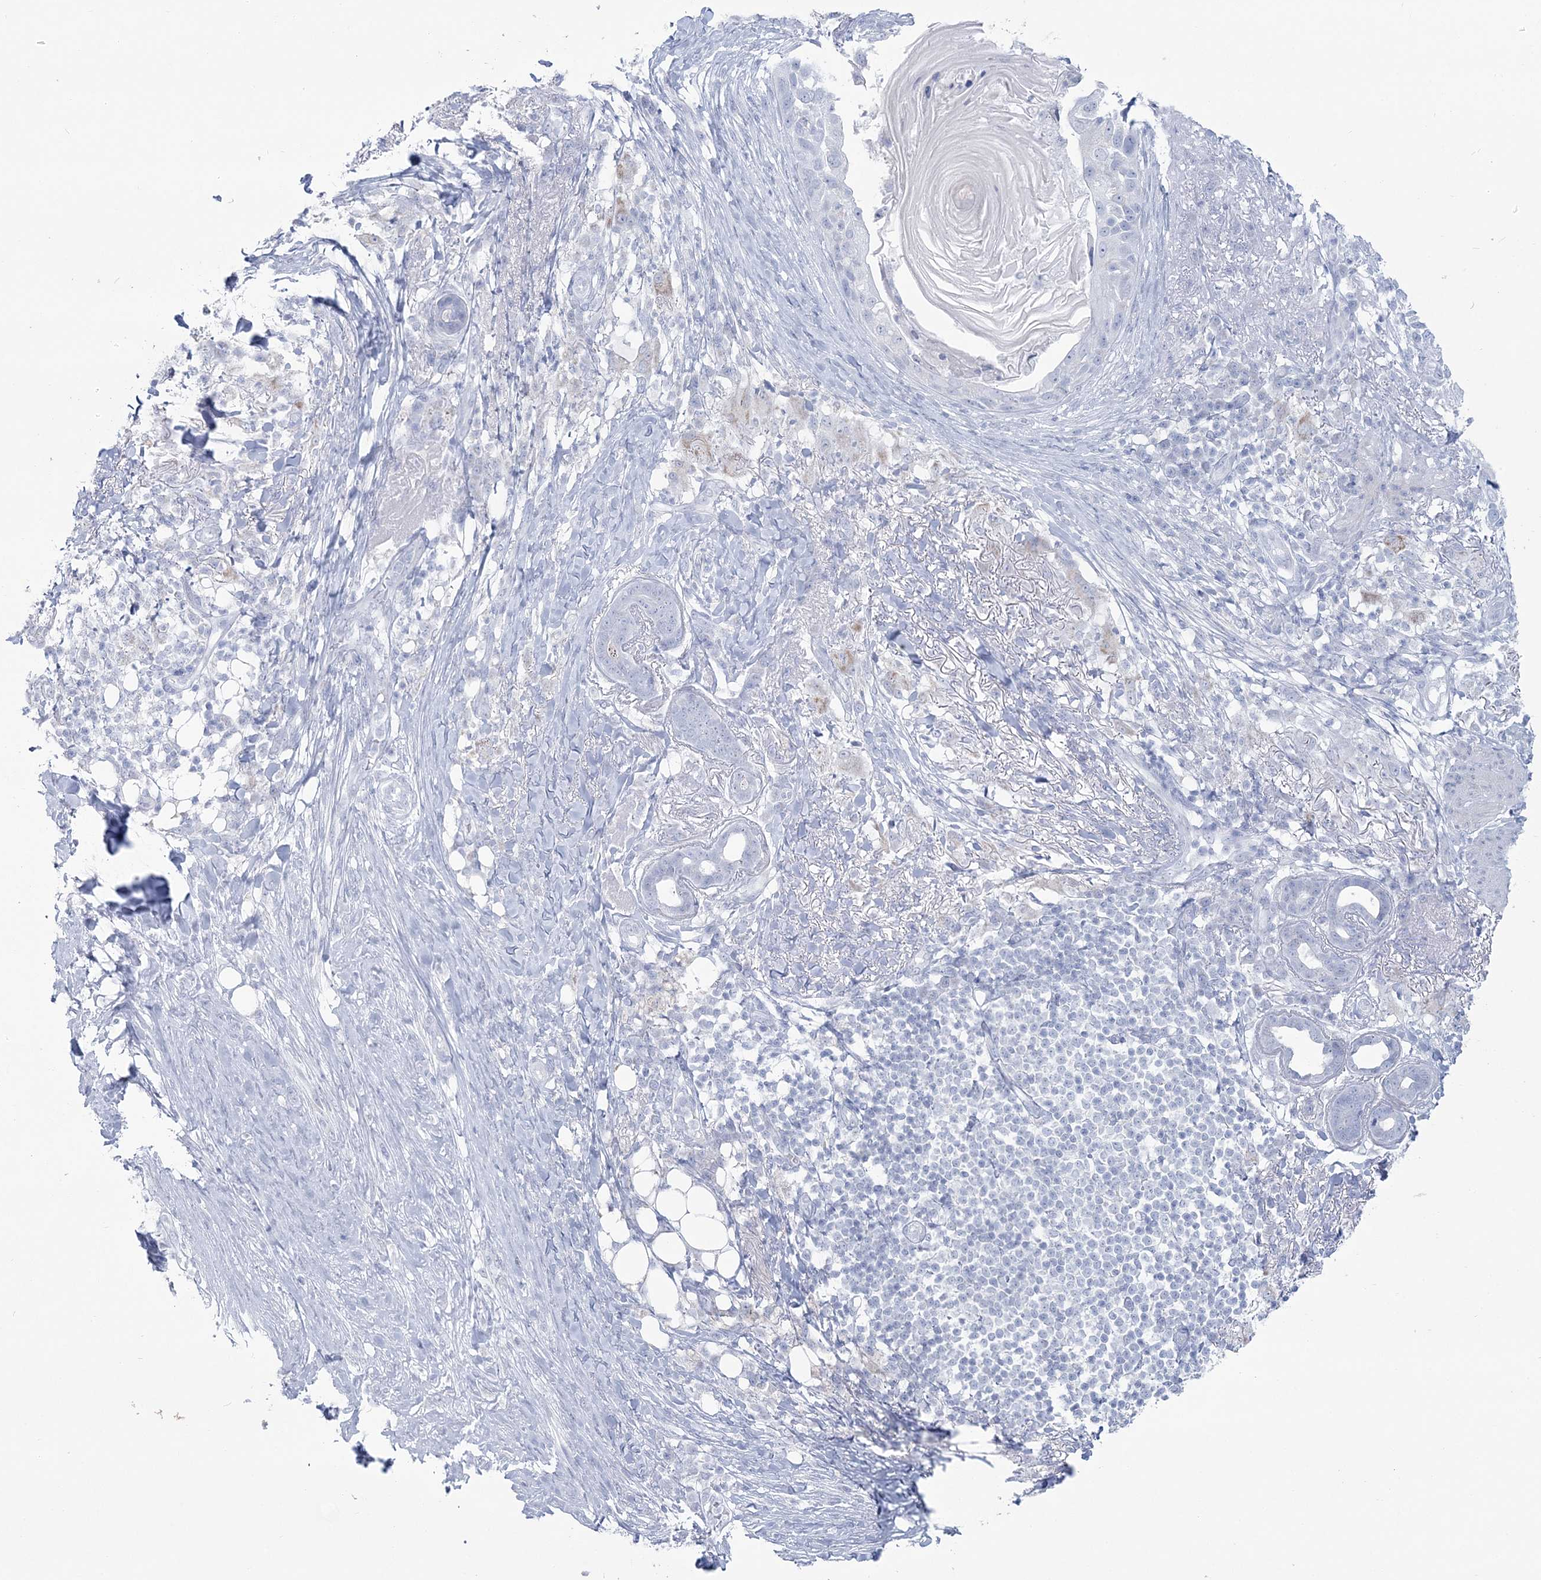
{"staining": {"intensity": "negative", "quantity": "none", "location": "none"}, "tissue": "skin cancer", "cell_type": "Tumor cells", "image_type": "cancer", "snomed": [{"axis": "morphology", "description": "Squamous cell carcinoma, NOS"}, {"axis": "topography", "description": "Skin"}], "caption": "Immunohistochemistry (IHC) histopathology image of skin cancer (squamous cell carcinoma) stained for a protein (brown), which exhibits no expression in tumor cells.", "gene": "ZNF843", "patient": {"sex": "female", "age": 44}}